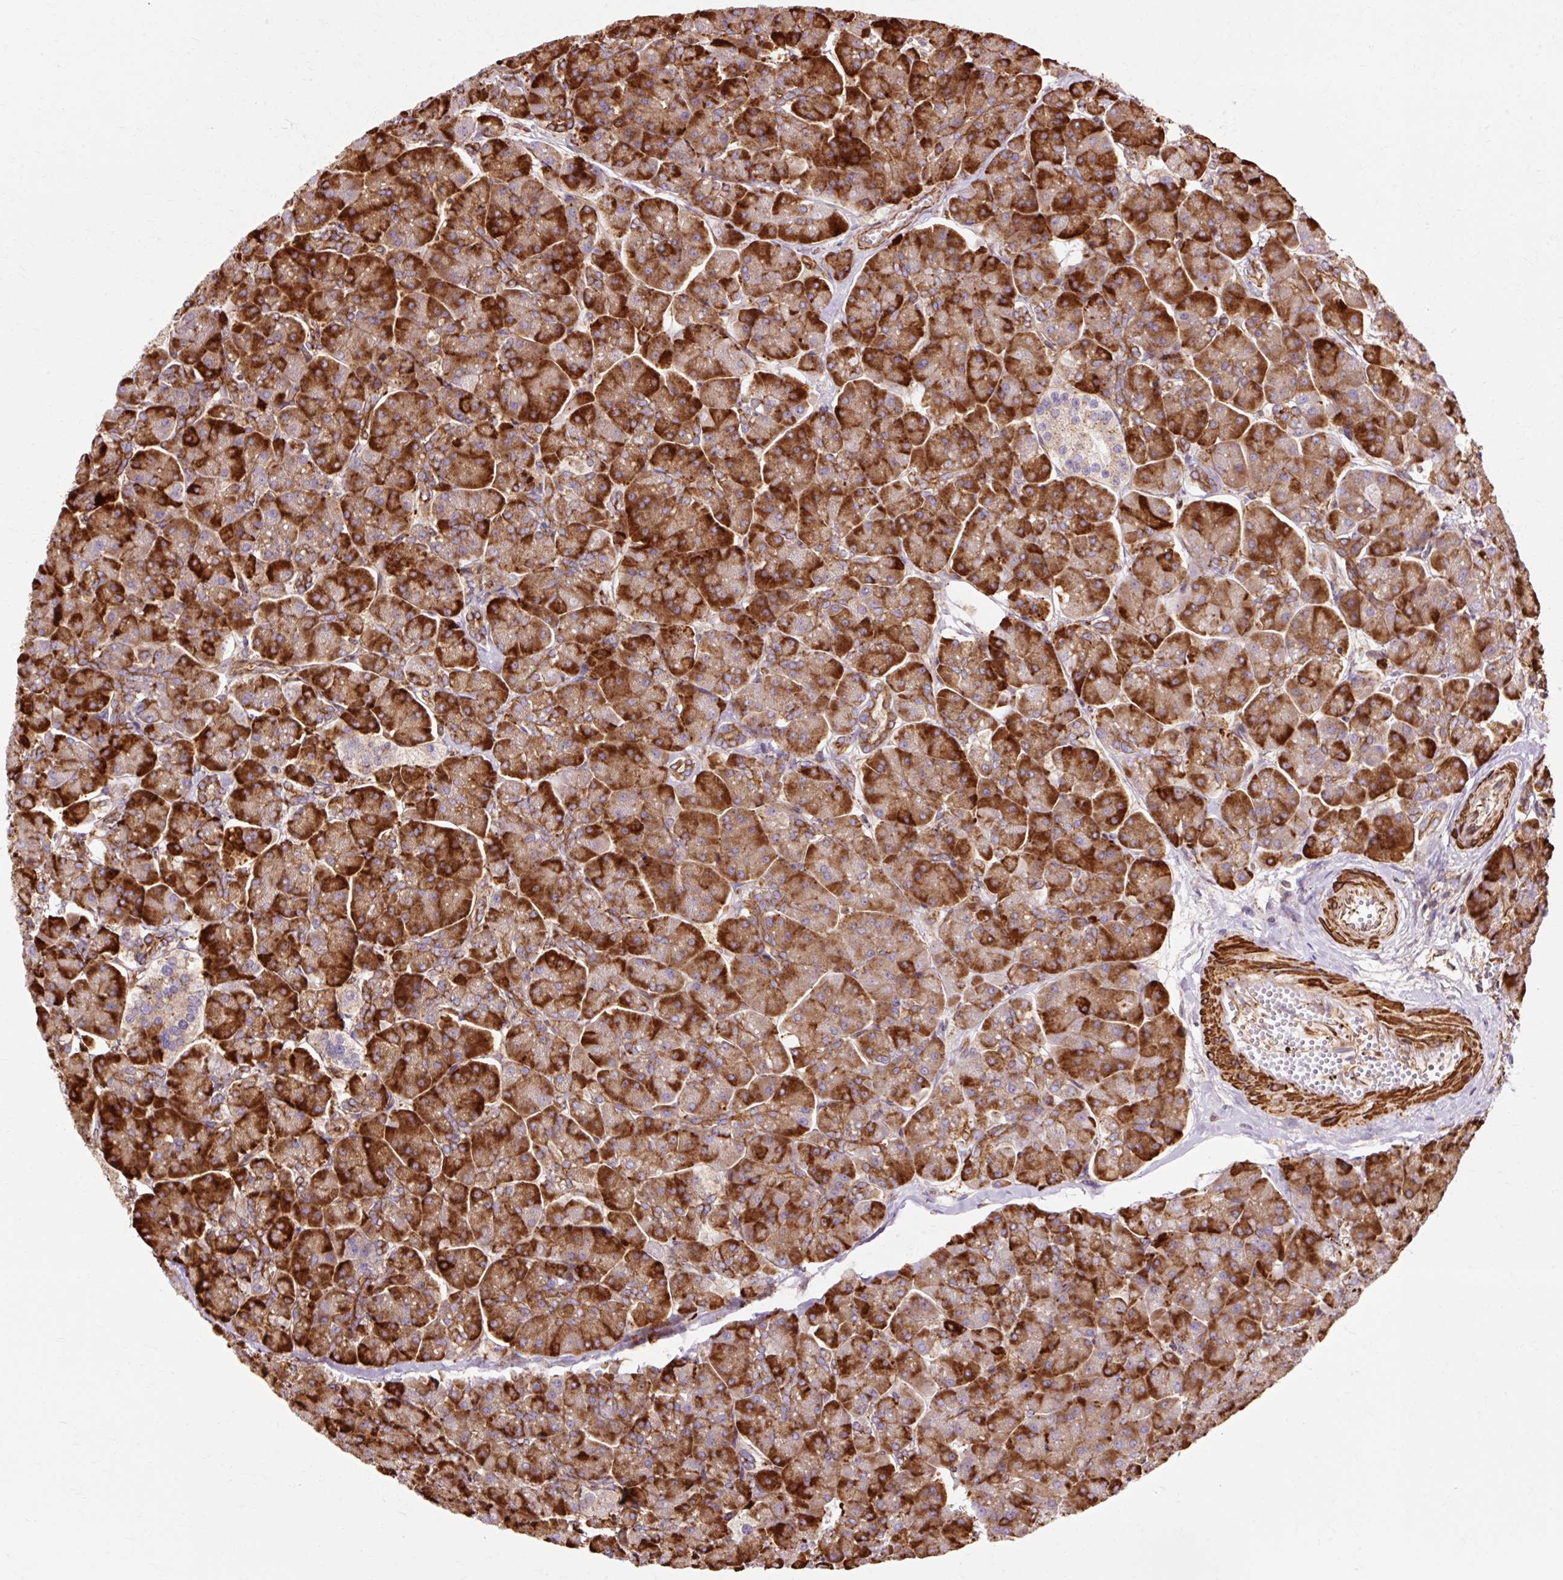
{"staining": {"intensity": "strong", "quantity": "25%-75%", "location": "cytoplasmic/membranous"}, "tissue": "pancreas", "cell_type": "Exocrine glandular cells", "image_type": "normal", "snomed": [{"axis": "morphology", "description": "Normal tissue, NOS"}, {"axis": "topography", "description": "Pancreas"}, {"axis": "topography", "description": "Peripheral nerve tissue"}], "caption": "Benign pancreas reveals strong cytoplasmic/membranous expression in about 25%-75% of exocrine glandular cells.", "gene": "TBC1D2B", "patient": {"sex": "male", "age": 54}}